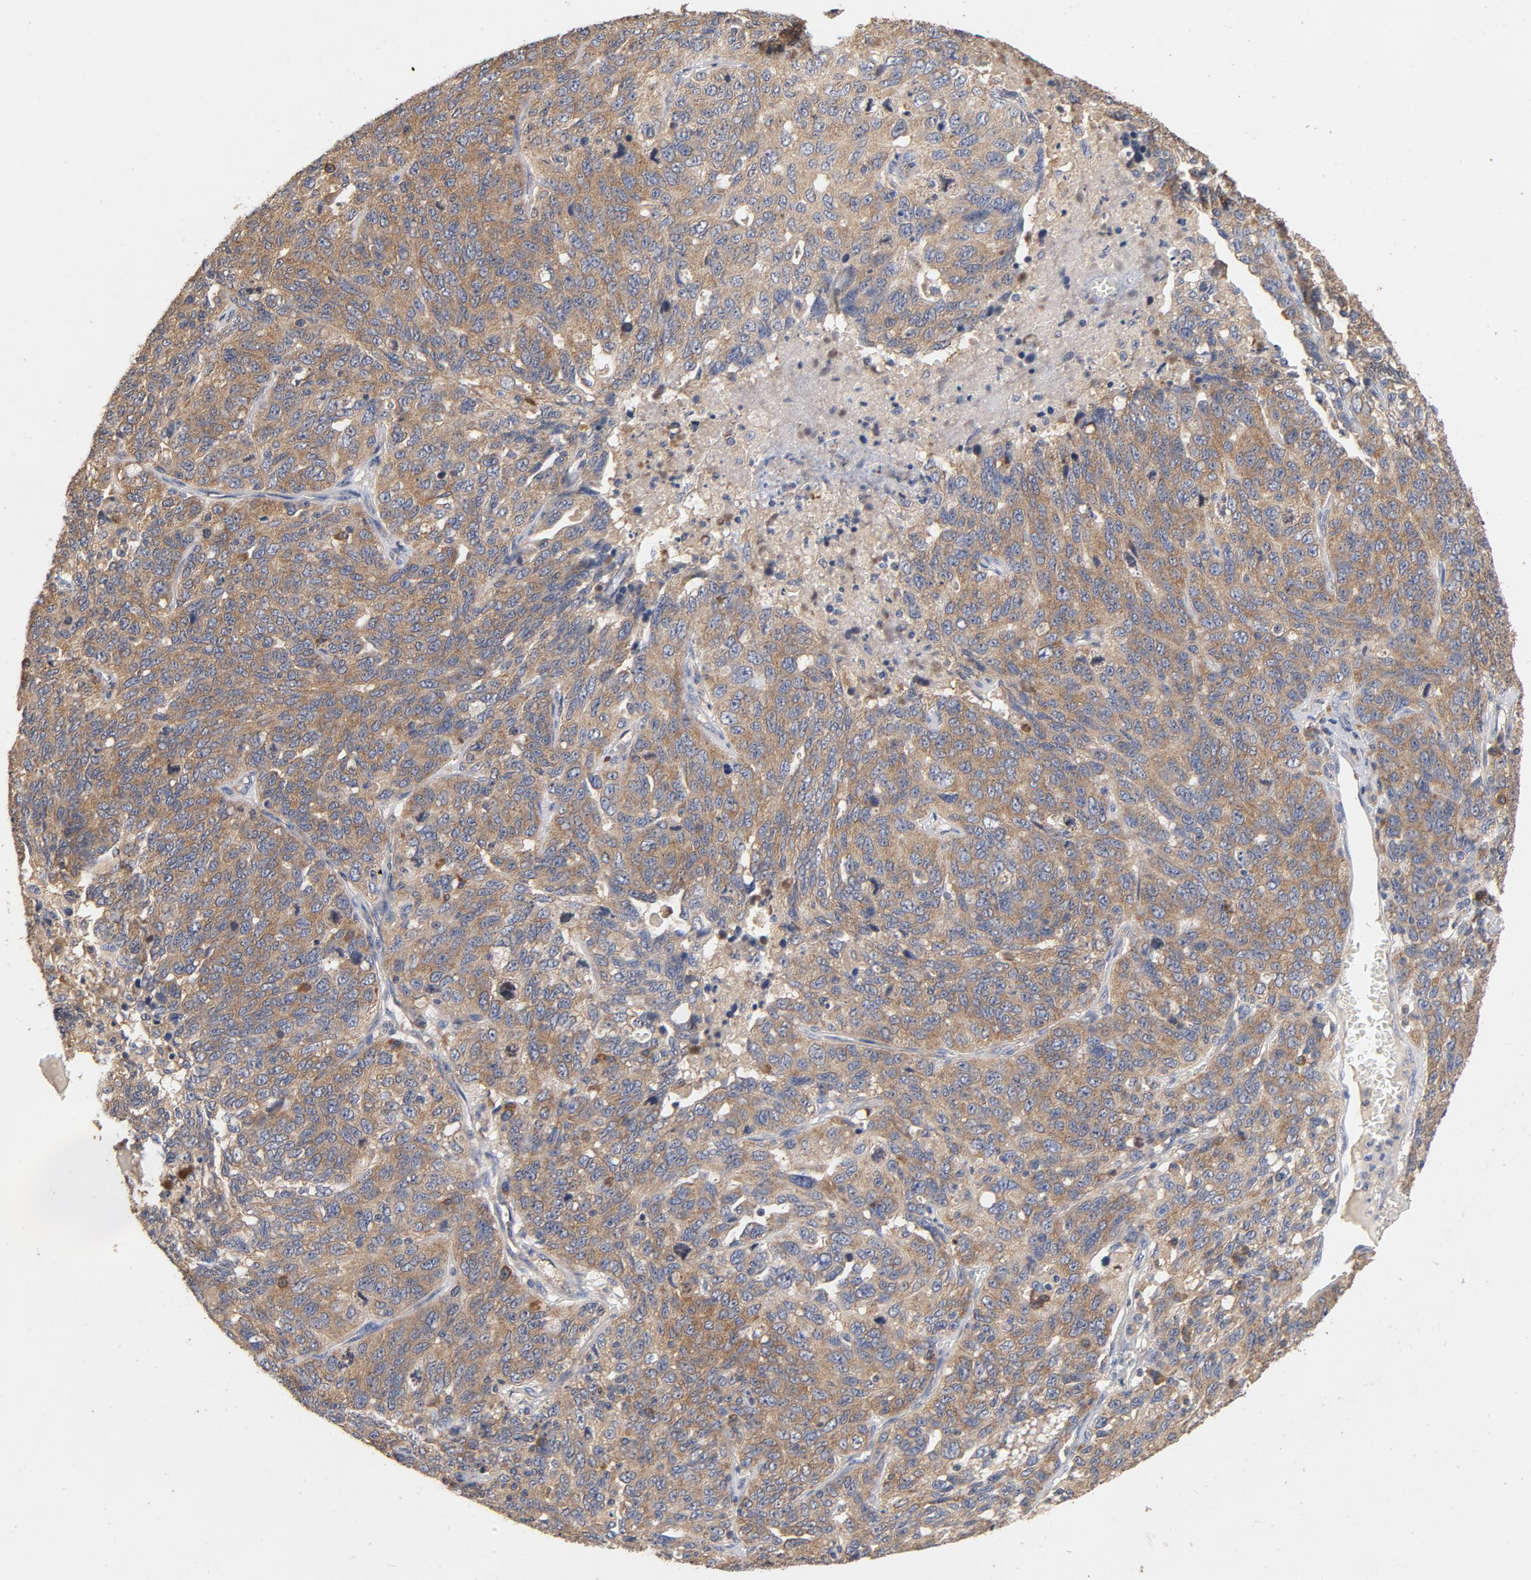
{"staining": {"intensity": "moderate", "quantity": ">75%", "location": "cytoplasmic/membranous"}, "tissue": "ovarian cancer", "cell_type": "Tumor cells", "image_type": "cancer", "snomed": [{"axis": "morphology", "description": "Cystadenocarcinoma, serous, NOS"}, {"axis": "topography", "description": "Ovary"}], "caption": "The histopathology image demonstrates staining of serous cystadenocarcinoma (ovarian), revealing moderate cytoplasmic/membranous protein staining (brown color) within tumor cells.", "gene": "DDX6", "patient": {"sex": "female", "age": 71}}